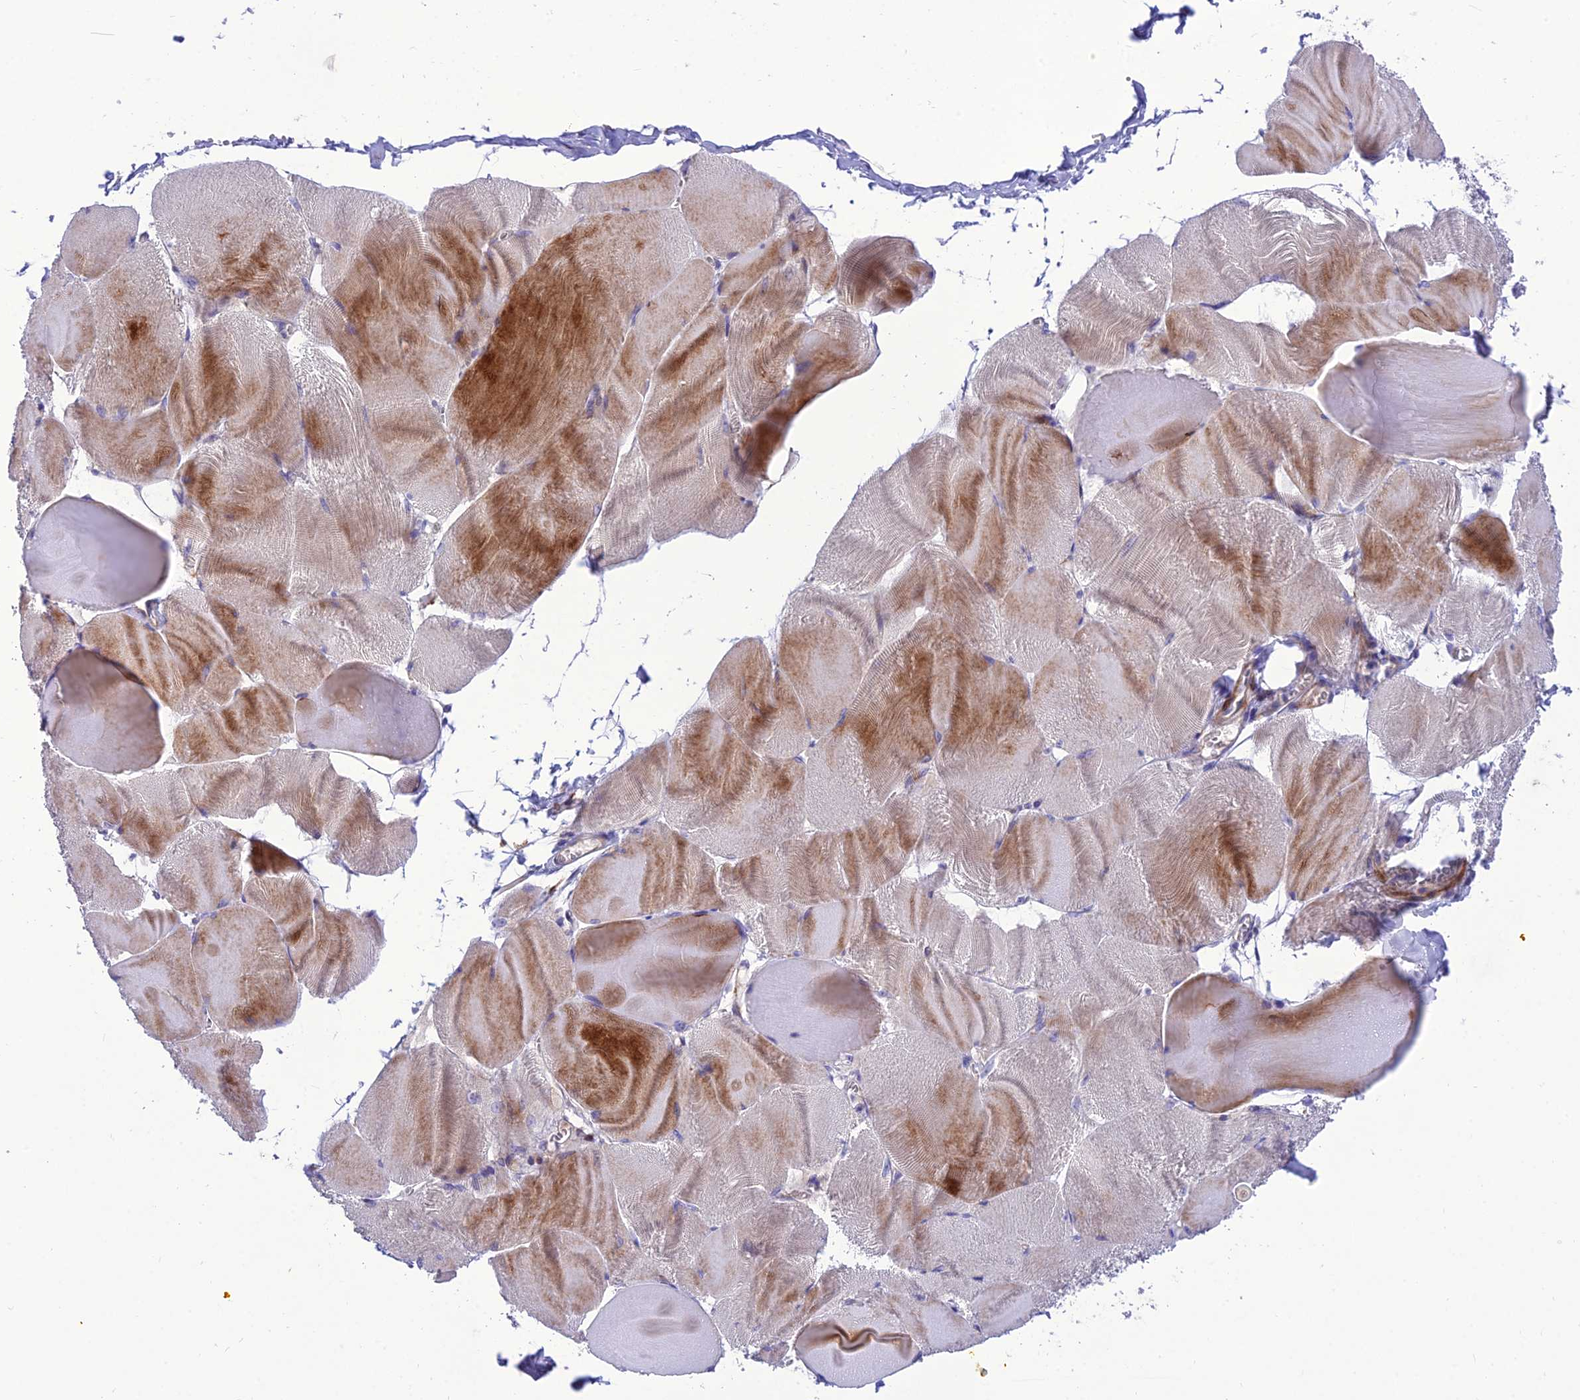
{"staining": {"intensity": "moderate", "quantity": "25%-75%", "location": "cytoplasmic/membranous"}, "tissue": "skeletal muscle", "cell_type": "Myocytes", "image_type": "normal", "snomed": [{"axis": "morphology", "description": "Normal tissue, NOS"}, {"axis": "morphology", "description": "Basal cell carcinoma"}, {"axis": "topography", "description": "Skeletal muscle"}], "caption": "Myocytes show medium levels of moderate cytoplasmic/membranous staining in about 25%-75% of cells in normal skeletal muscle.", "gene": "TEKT3", "patient": {"sex": "female", "age": 64}}